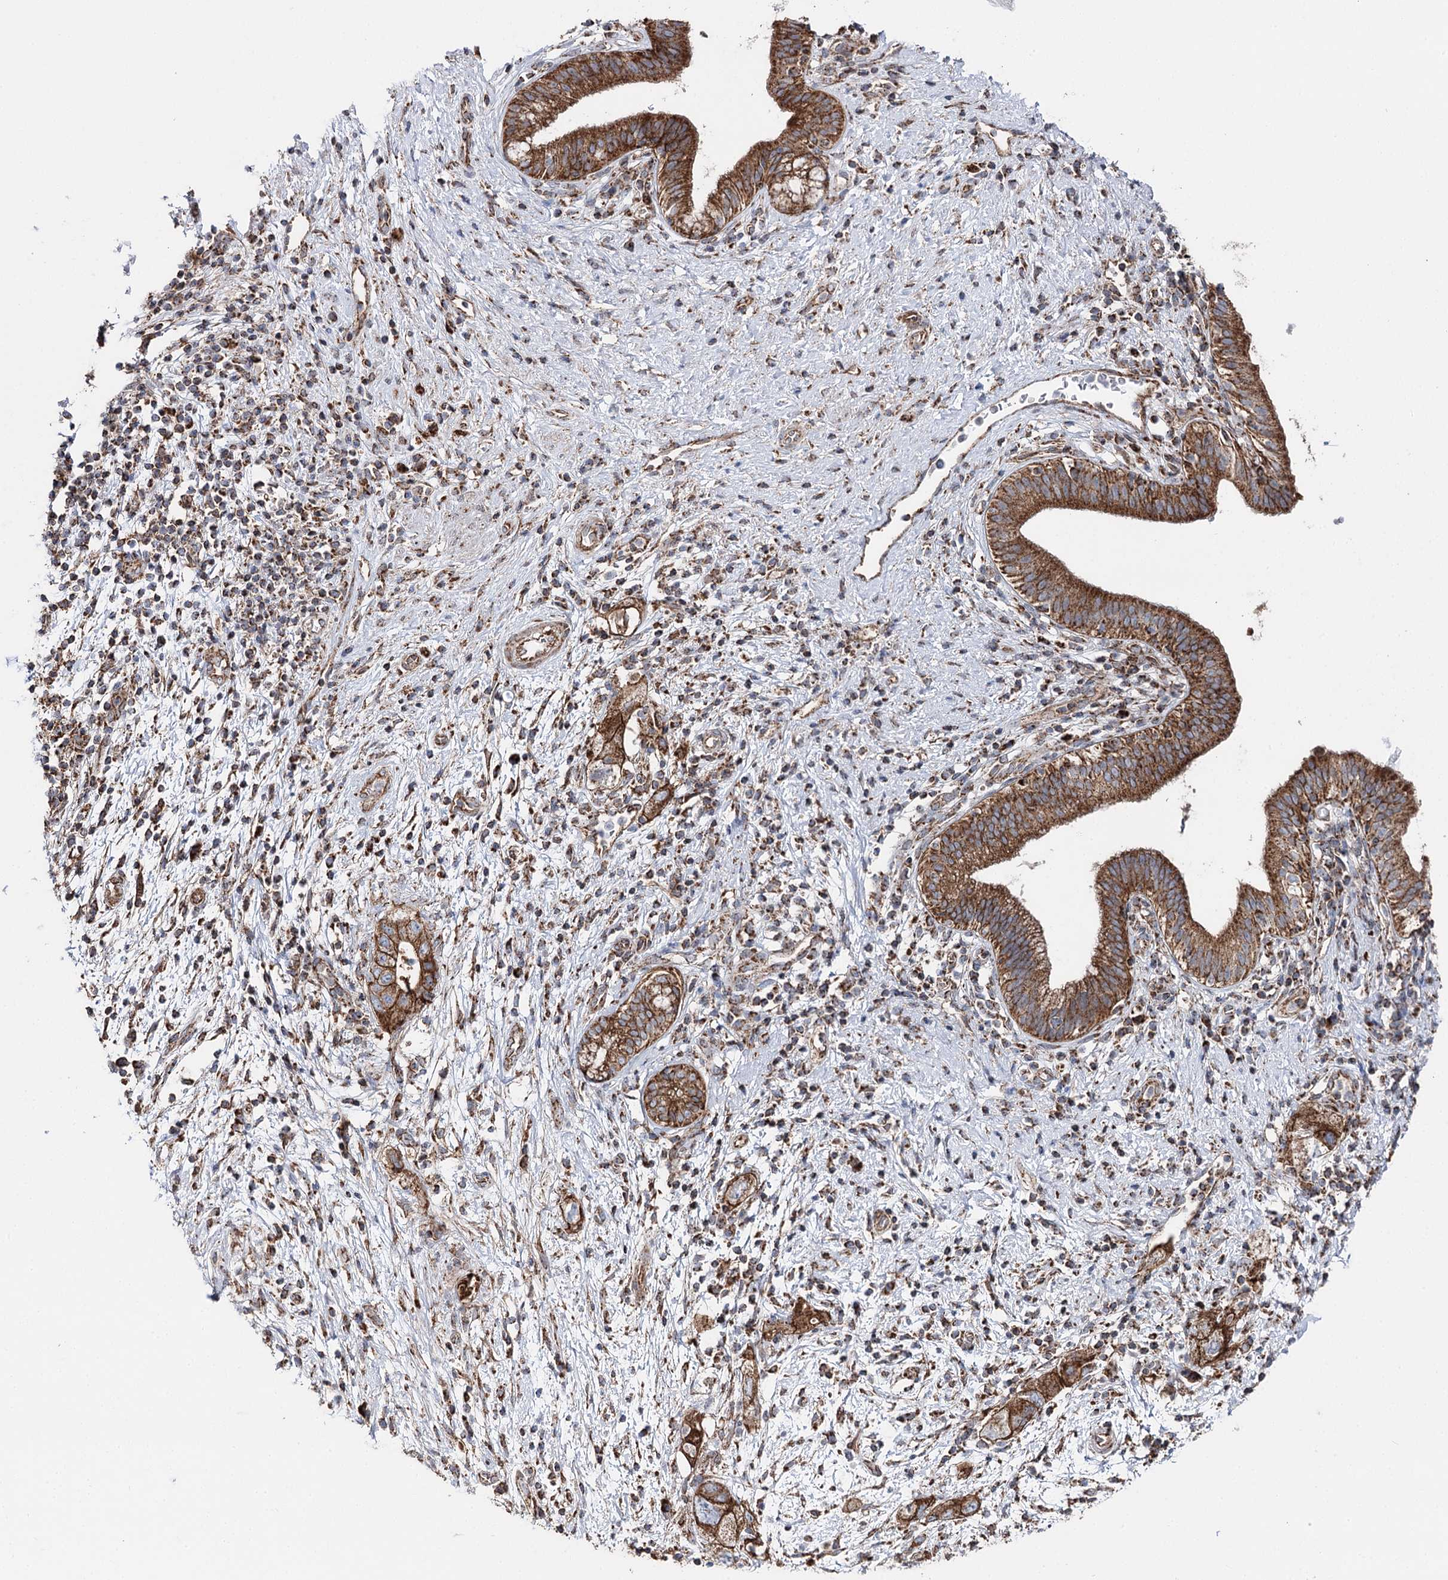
{"staining": {"intensity": "strong", "quantity": ">75%", "location": "cytoplasmic/membranous"}, "tissue": "pancreatic cancer", "cell_type": "Tumor cells", "image_type": "cancer", "snomed": [{"axis": "morphology", "description": "Adenocarcinoma, NOS"}, {"axis": "topography", "description": "Pancreas"}], "caption": "The micrograph shows a brown stain indicating the presence of a protein in the cytoplasmic/membranous of tumor cells in pancreatic adenocarcinoma.", "gene": "MSANTD2", "patient": {"sex": "female", "age": 73}}